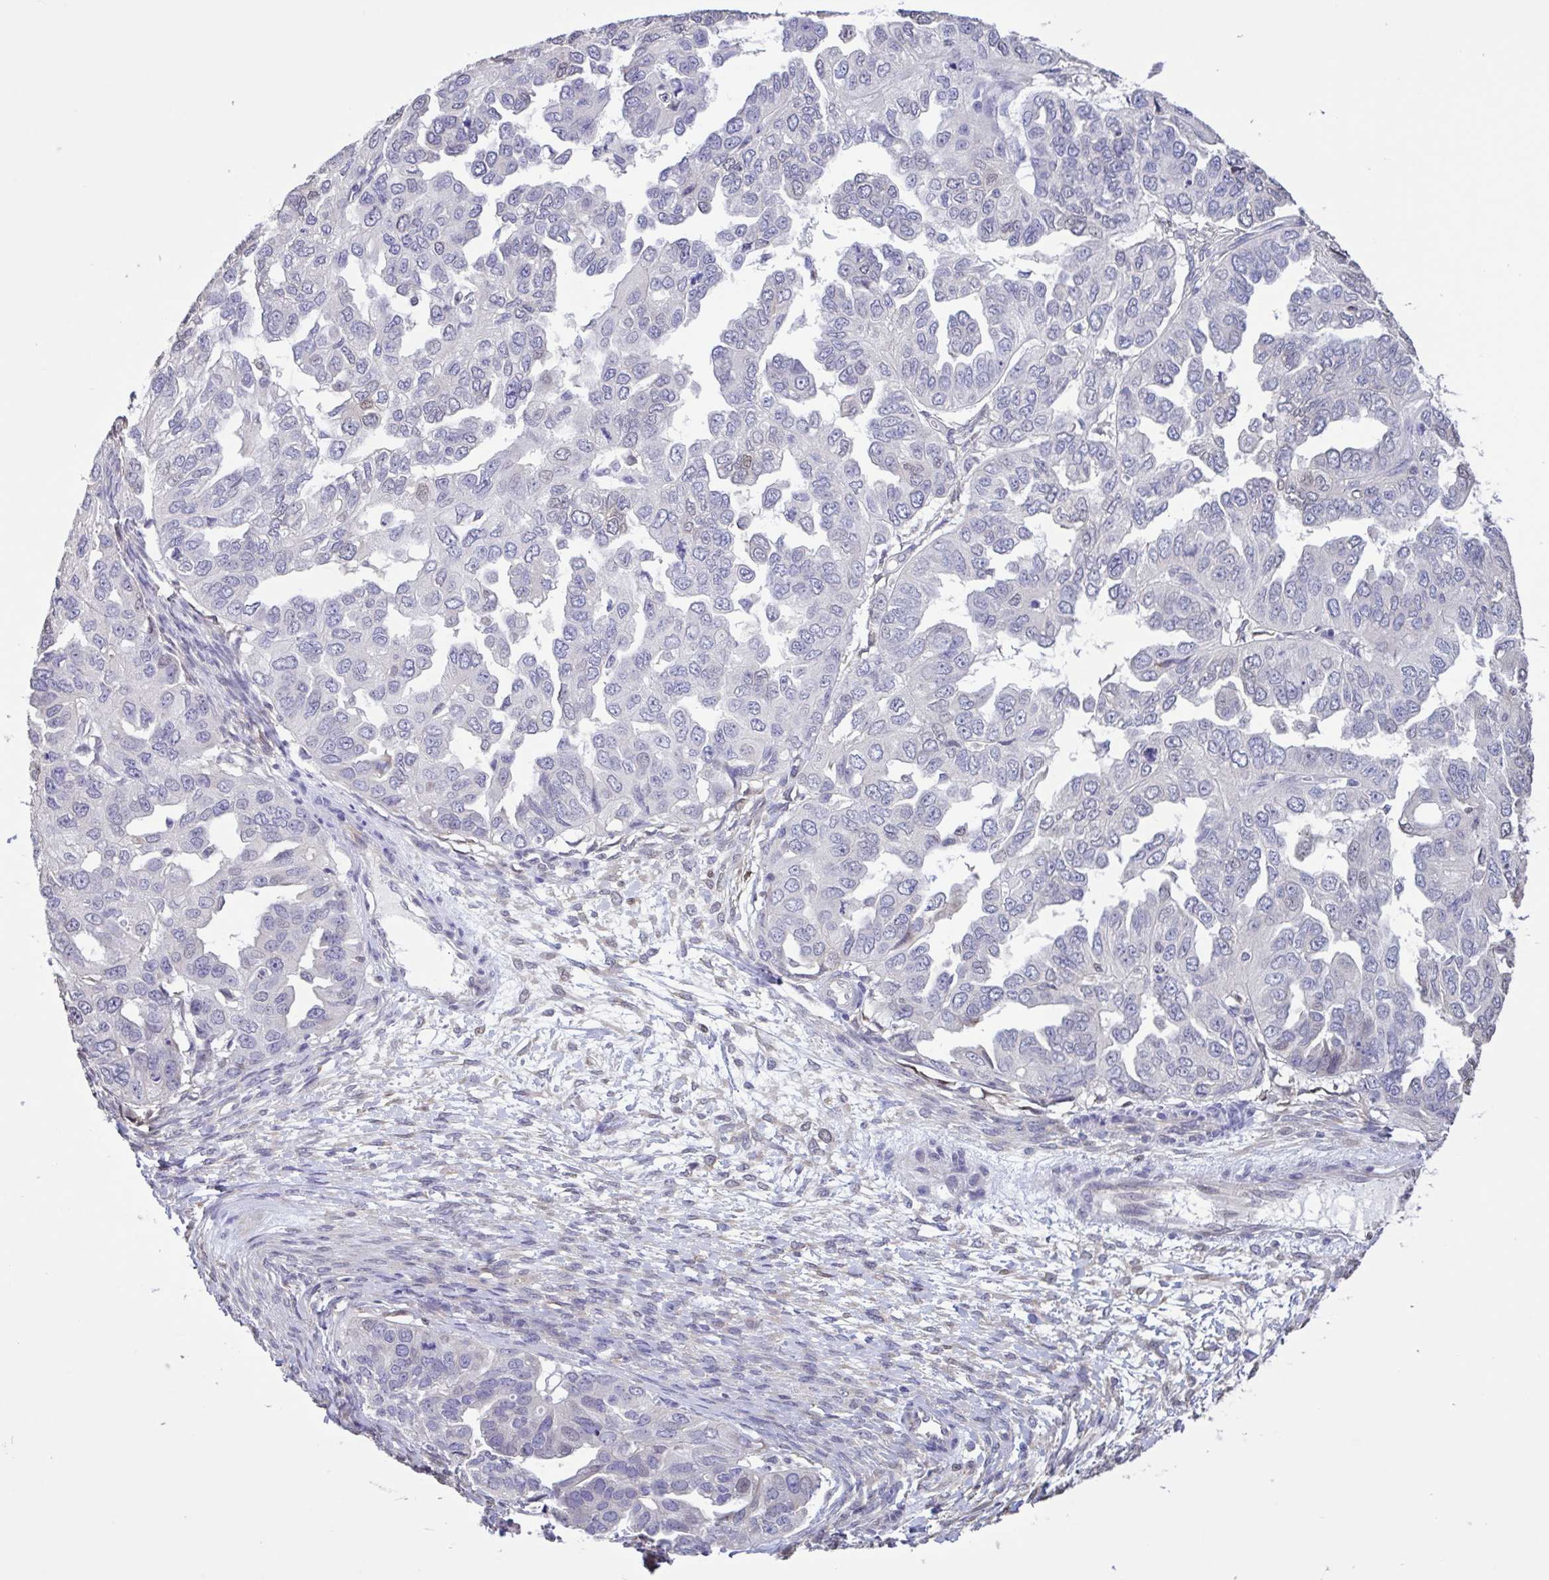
{"staining": {"intensity": "negative", "quantity": "none", "location": "none"}, "tissue": "ovarian cancer", "cell_type": "Tumor cells", "image_type": "cancer", "snomed": [{"axis": "morphology", "description": "Cystadenocarcinoma, serous, NOS"}, {"axis": "topography", "description": "Ovary"}], "caption": "Tumor cells show no significant protein expression in serous cystadenocarcinoma (ovarian).", "gene": "MRGPRX2", "patient": {"sex": "female", "age": 53}}